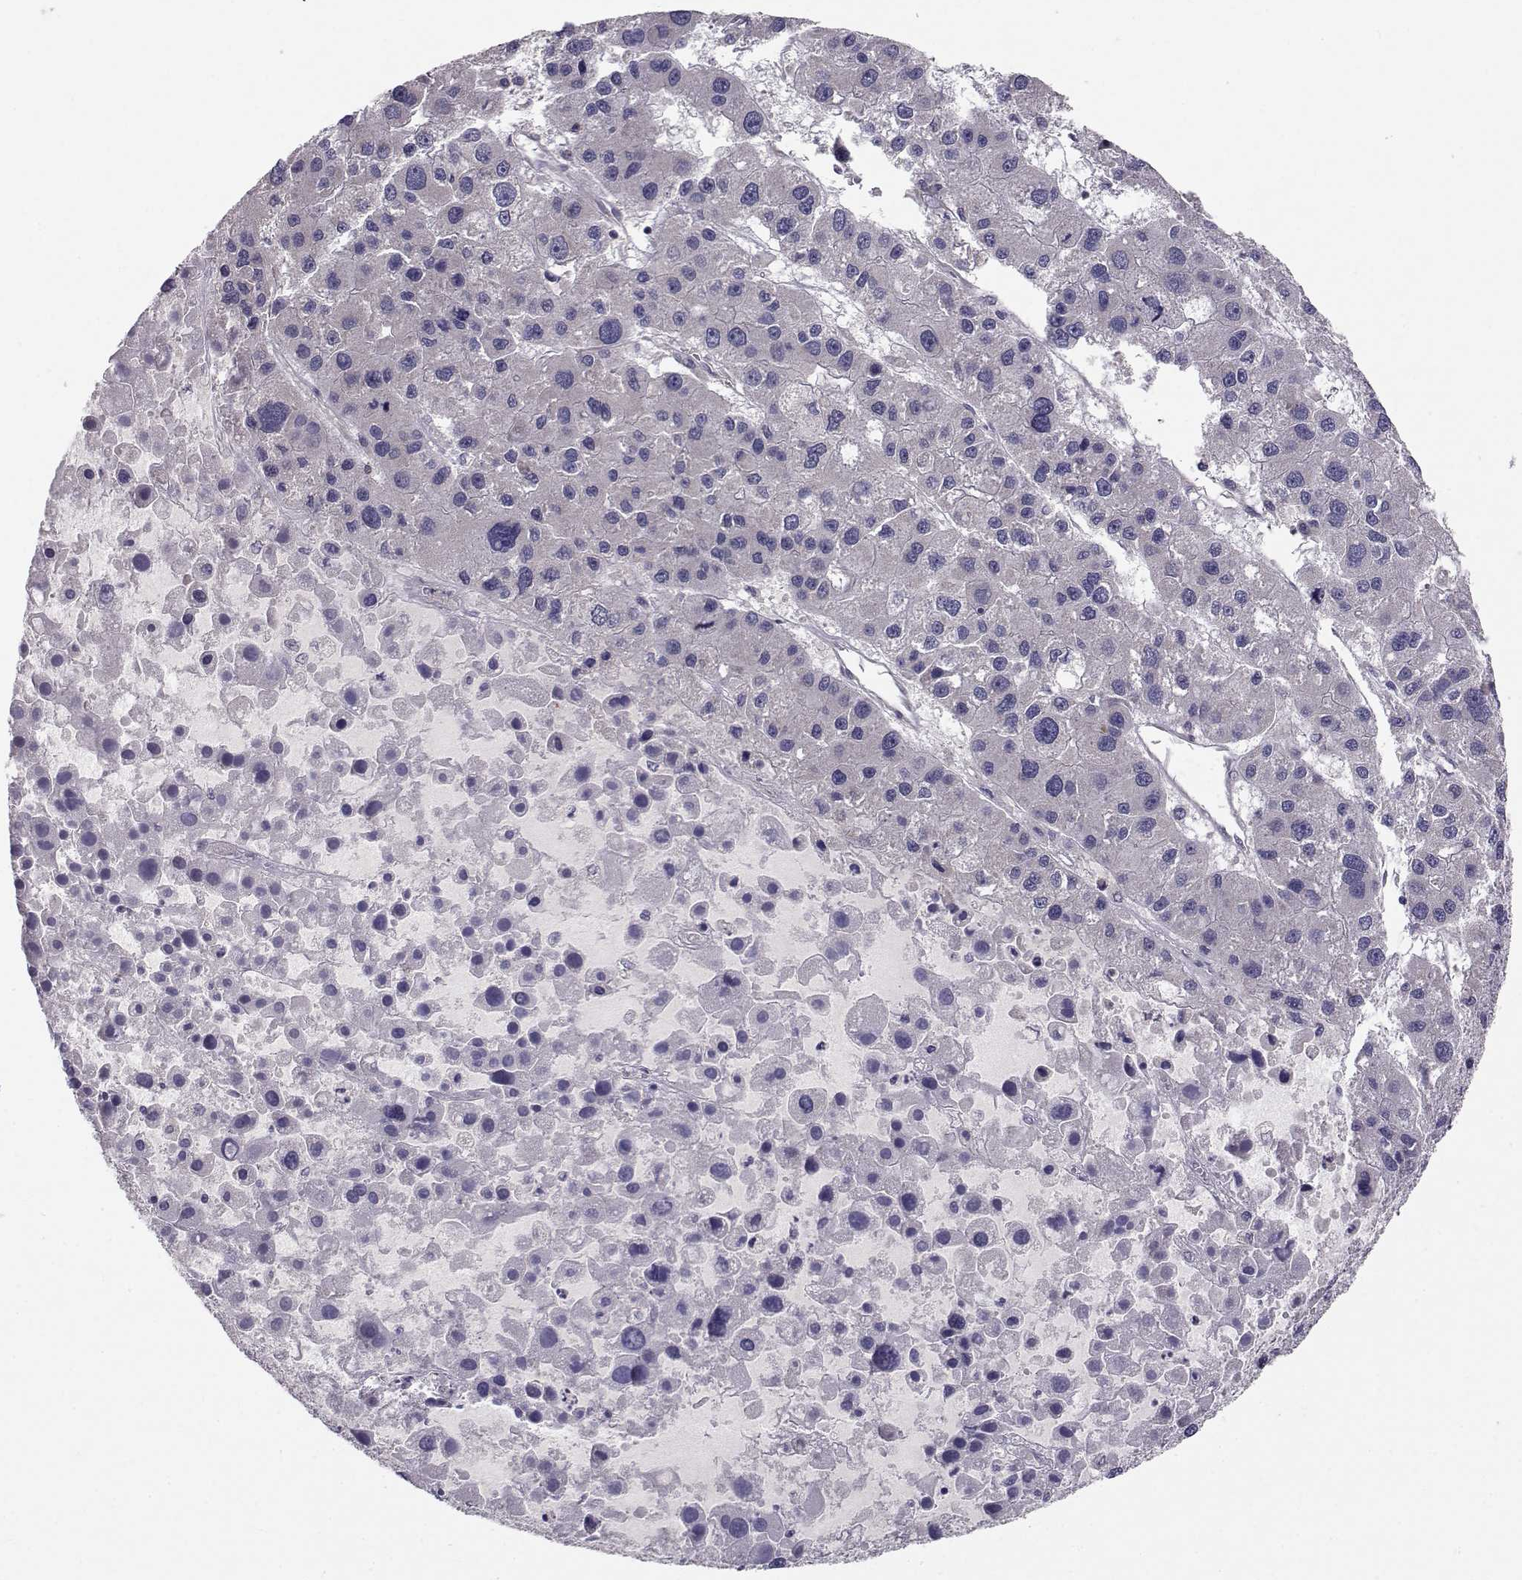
{"staining": {"intensity": "negative", "quantity": "none", "location": "none"}, "tissue": "liver cancer", "cell_type": "Tumor cells", "image_type": "cancer", "snomed": [{"axis": "morphology", "description": "Carcinoma, Hepatocellular, NOS"}, {"axis": "topography", "description": "Liver"}], "caption": "Tumor cells are negative for brown protein staining in liver hepatocellular carcinoma.", "gene": "PEX5L", "patient": {"sex": "male", "age": 73}}